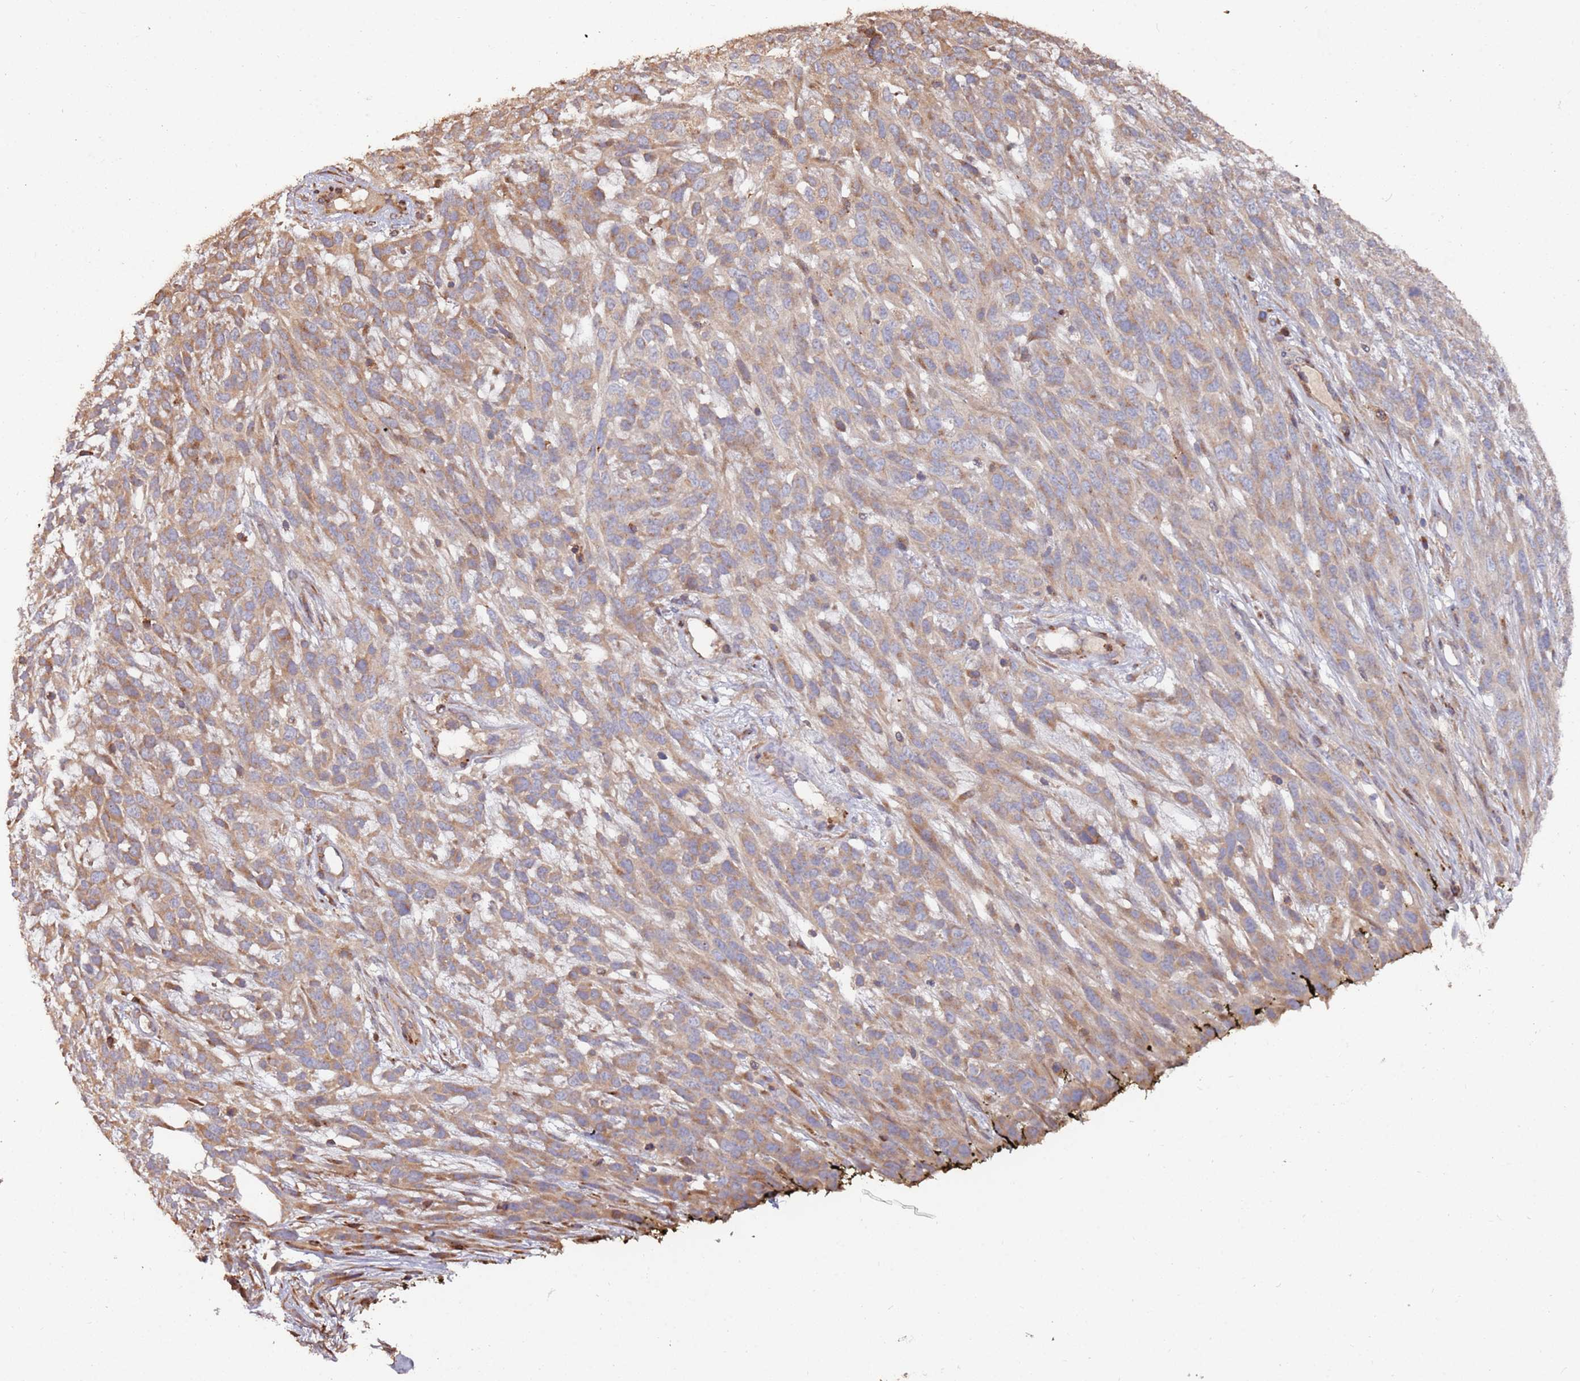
{"staining": {"intensity": "moderate", "quantity": ">75%", "location": "cytoplasmic/membranous"}, "tissue": "melanoma", "cell_type": "Tumor cells", "image_type": "cancer", "snomed": [{"axis": "morphology", "description": "Normal morphology"}, {"axis": "morphology", "description": "Malignant melanoma, NOS"}, {"axis": "topography", "description": "Skin"}], "caption": "A histopathology image of malignant melanoma stained for a protein shows moderate cytoplasmic/membranous brown staining in tumor cells.", "gene": "LACC1", "patient": {"sex": "female", "age": 72}}